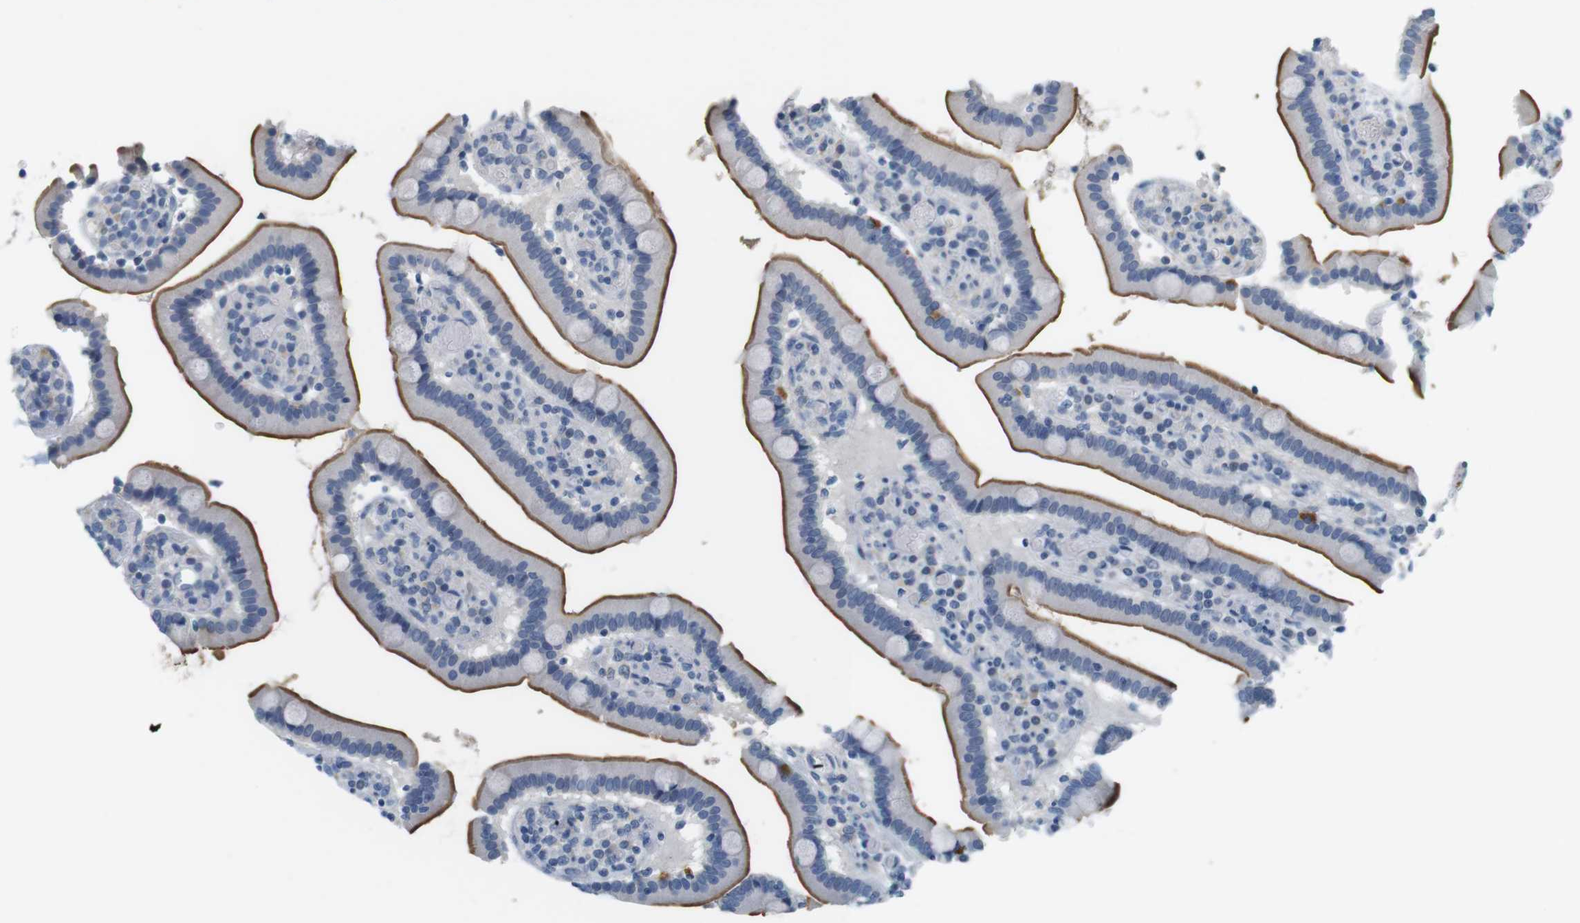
{"staining": {"intensity": "moderate", "quantity": "25%-75%", "location": "cytoplasmic/membranous"}, "tissue": "duodenum", "cell_type": "Glandular cells", "image_type": "normal", "snomed": [{"axis": "morphology", "description": "Normal tissue, NOS"}, {"axis": "topography", "description": "Duodenum"}], "caption": "IHC staining of benign duodenum, which shows medium levels of moderate cytoplasmic/membranous expression in about 25%-75% of glandular cells indicating moderate cytoplasmic/membranous protein positivity. The staining was performed using DAB (brown) for protein detection and nuclei were counterstained in hematoxylin (blue).", "gene": "MUC5B", "patient": {"sex": "female", "age": 53}}